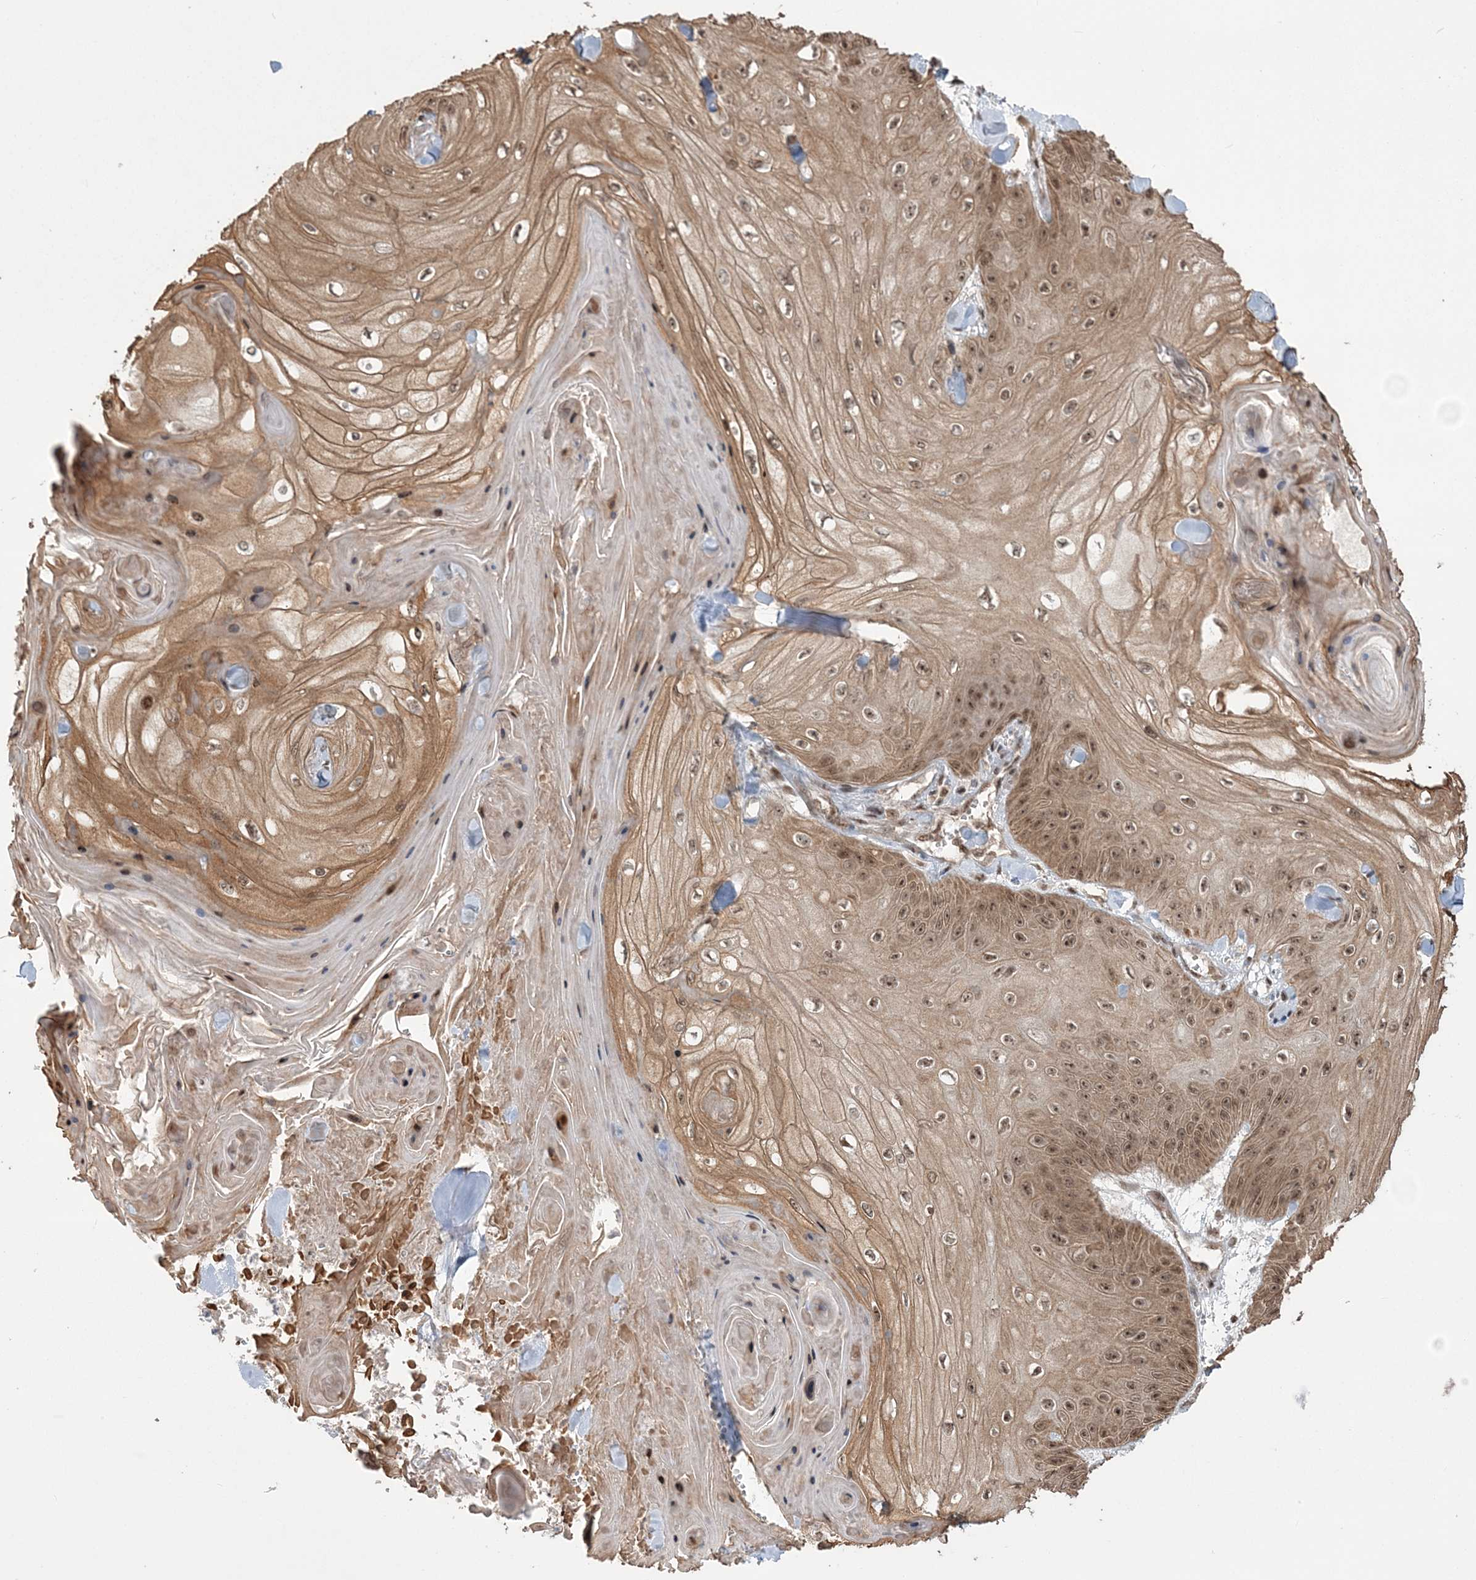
{"staining": {"intensity": "moderate", "quantity": ">75%", "location": "cytoplasmic/membranous,nuclear"}, "tissue": "skin cancer", "cell_type": "Tumor cells", "image_type": "cancer", "snomed": [{"axis": "morphology", "description": "Squamous cell carcinoma, NOS"}, {"axis": "topography", "description": "Skin"}], "caption": "Skin squamous cell carcinoma stained with a protein marker shows moderate staining in tumor cells.", "gene": "EPB41L4A", "patient": {"sex": "male", "age": 74}}